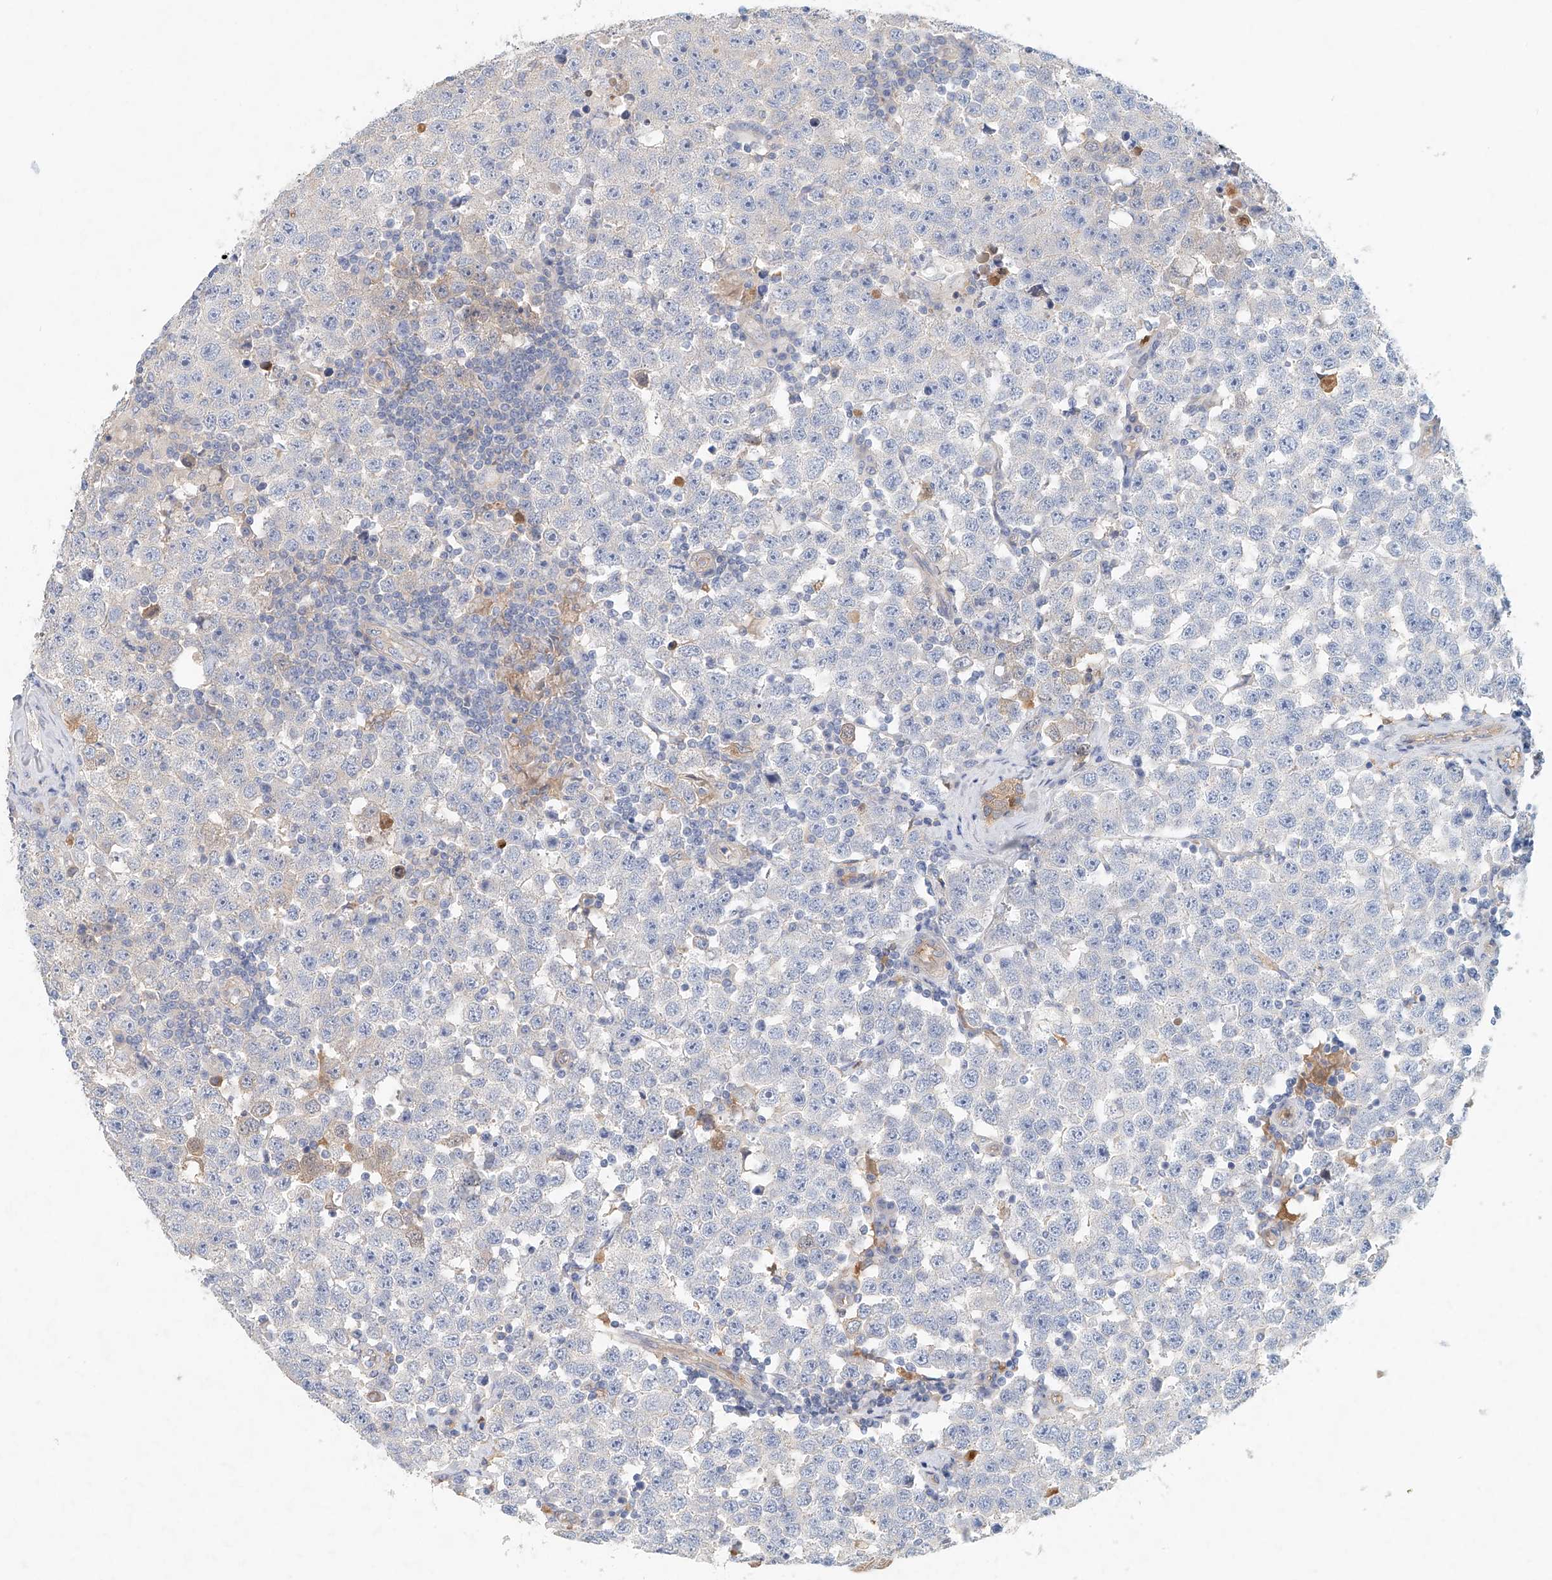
{"staining": {"intensity": "negative", "quantity": "none", "location": "none"}, "tissue": "testis cancer", "cell_type": "Tumor cells", "image_type": "cancer", "snomed": [{"axis": "morphology", "description": "Seminoma, NOS"}, {"axis": "topography", "description": "Testis"}], "caption": "Immunohistochemical staining of human testis cancer reveals no significant positivity in tumor cells.", "gene": "FRYL", "patient": {"sex": "male", "age": 28}}